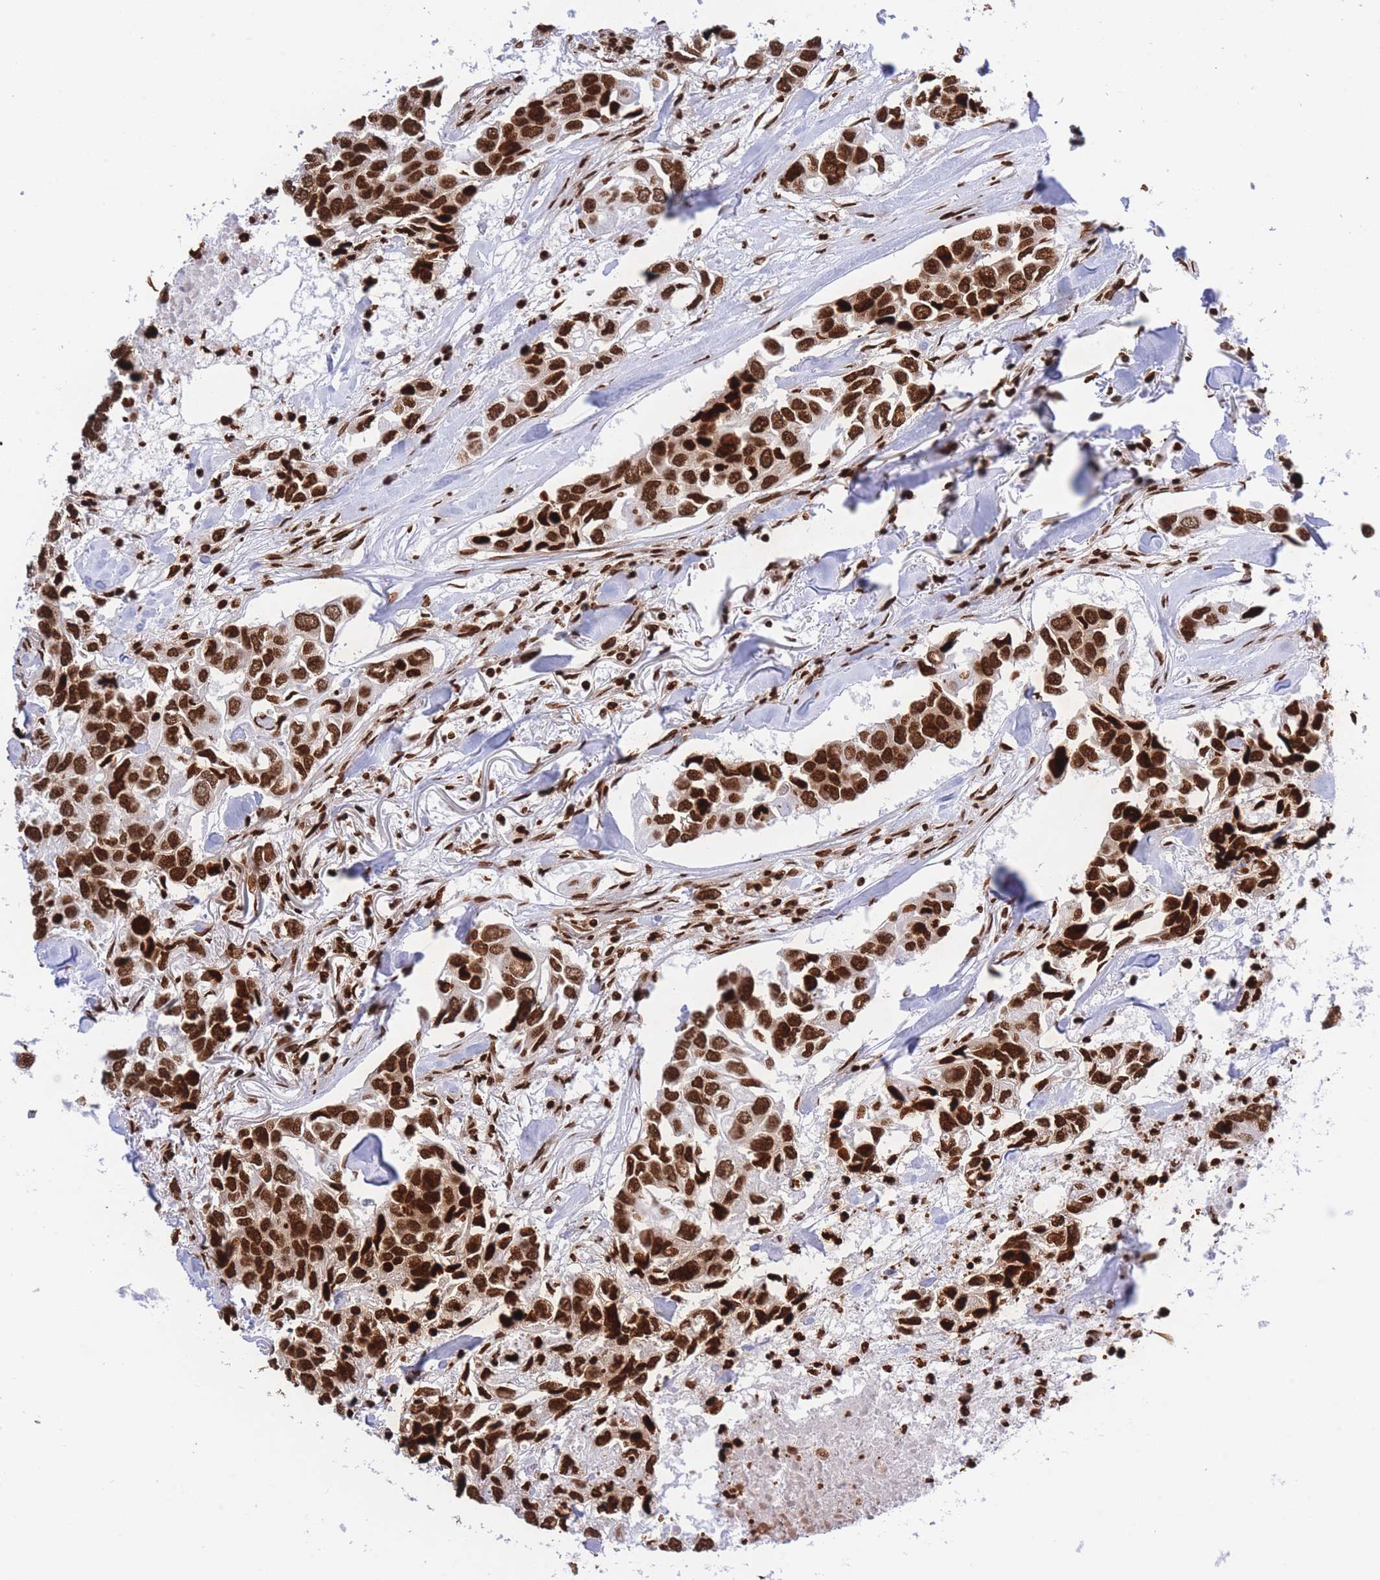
{"staining": {"intensity": "strong", "quantity": ">75%", "location": "nuclear"}, "tissue": "breast cancer", "cell_type": "Tumor cells", "image_type": "cancer", "snomed": [{"axis": "morphology", "description": "Duct carcinoma"}, {"axis": "topography", "description": "Breast"}], "caption": "The immunohistochemical stain labels strong nuclear expression in tumor cells of breast cancer tissue.", "gene": "H2BC11", "patient": {"sex": "female", "age": 83}}